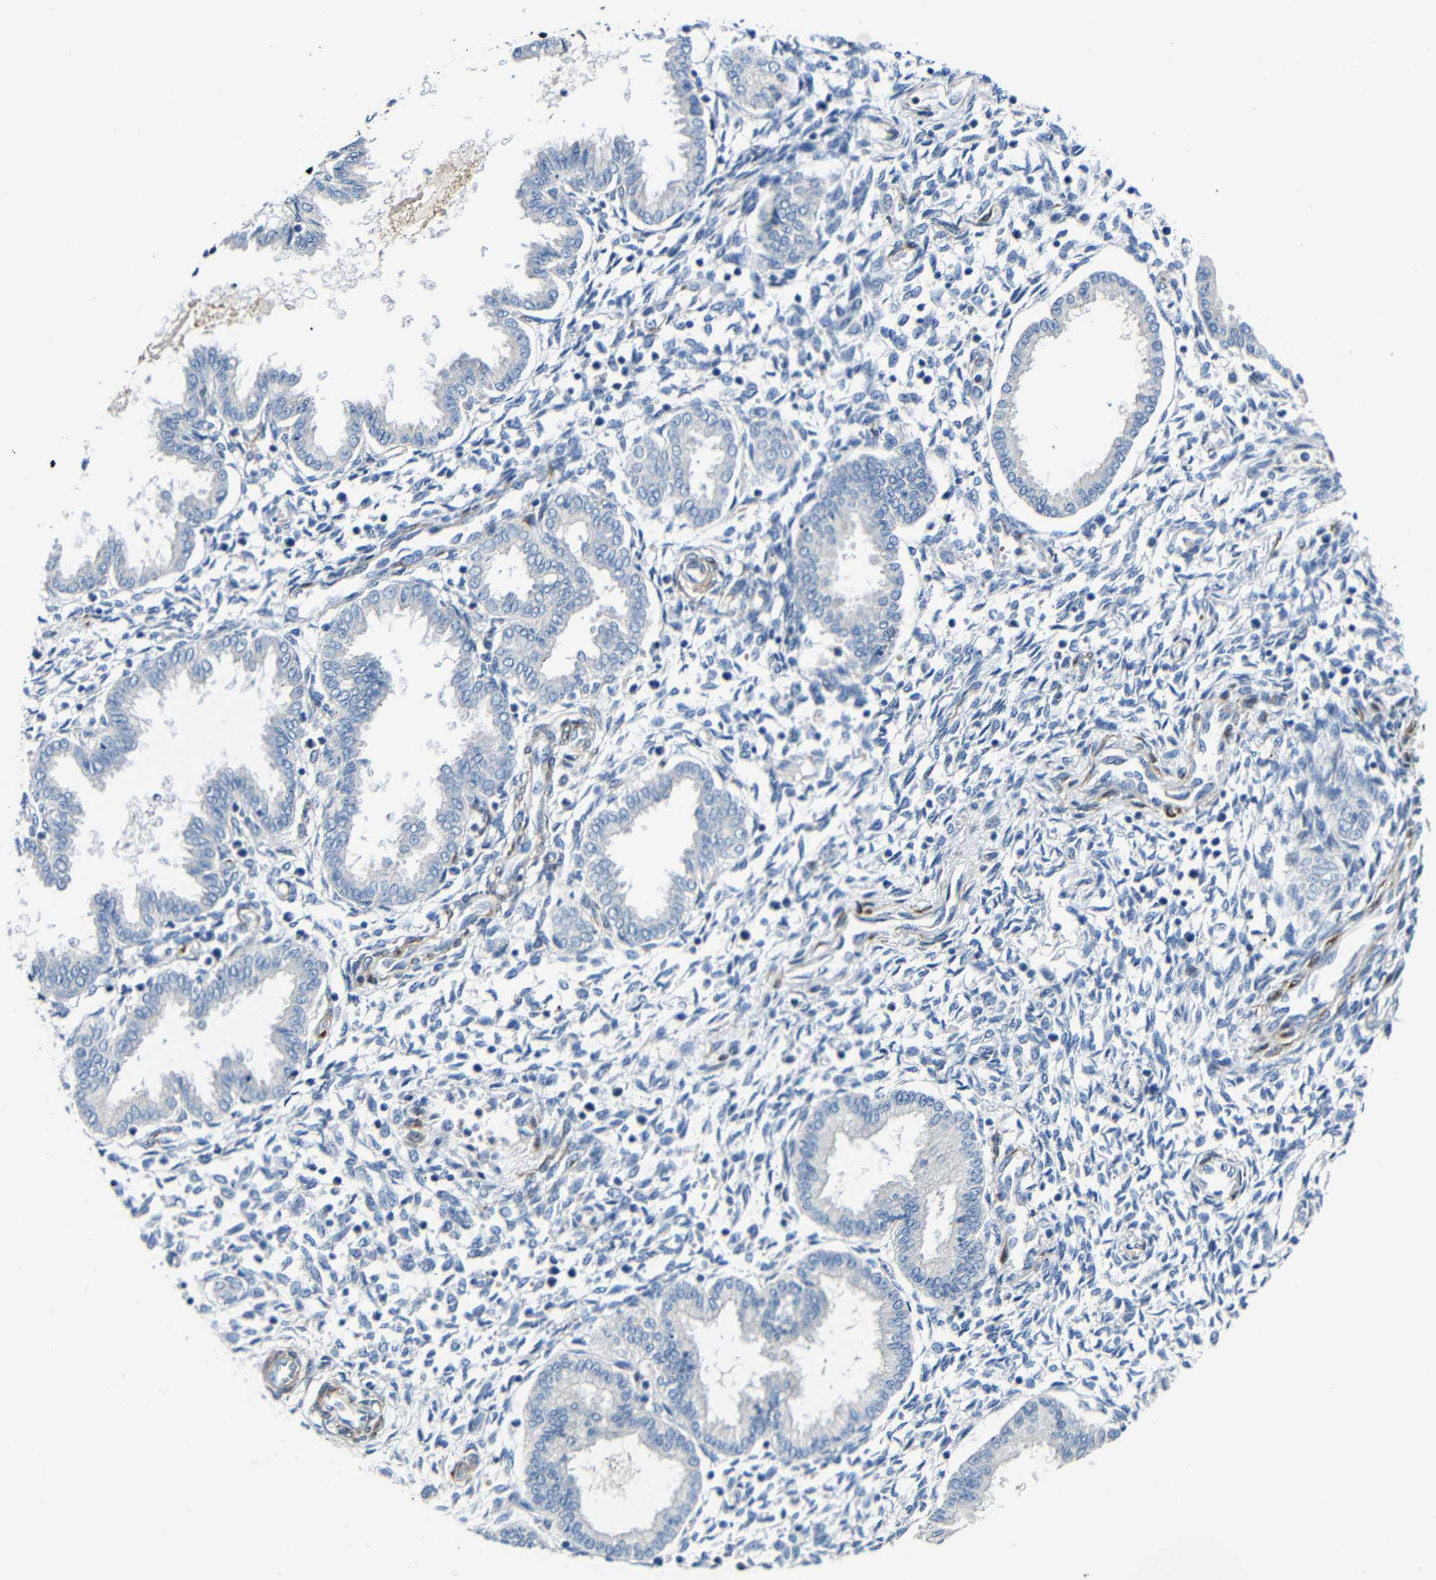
{"staining": {"intensity": "negative", "quantity": "none", "location": "none"}, "tissue": "endometrium", "cell_type": "Cells in endometrial stroma", "image_type": "normal", "snomed": [{"axis": "morphology", "description": "Normal tissue, NOS"}, {"axis": "topography", "description": "Endometrium"}], "caption": "Immunohistochemistry (IHC) of normal endometrium demonstrates no staining in cells in endometrial stroma. (Brightfield microscopy of DAB IHC at high magnification).", "gene": "DCLK1", "patient": {"sex": "female", "age": 33}}